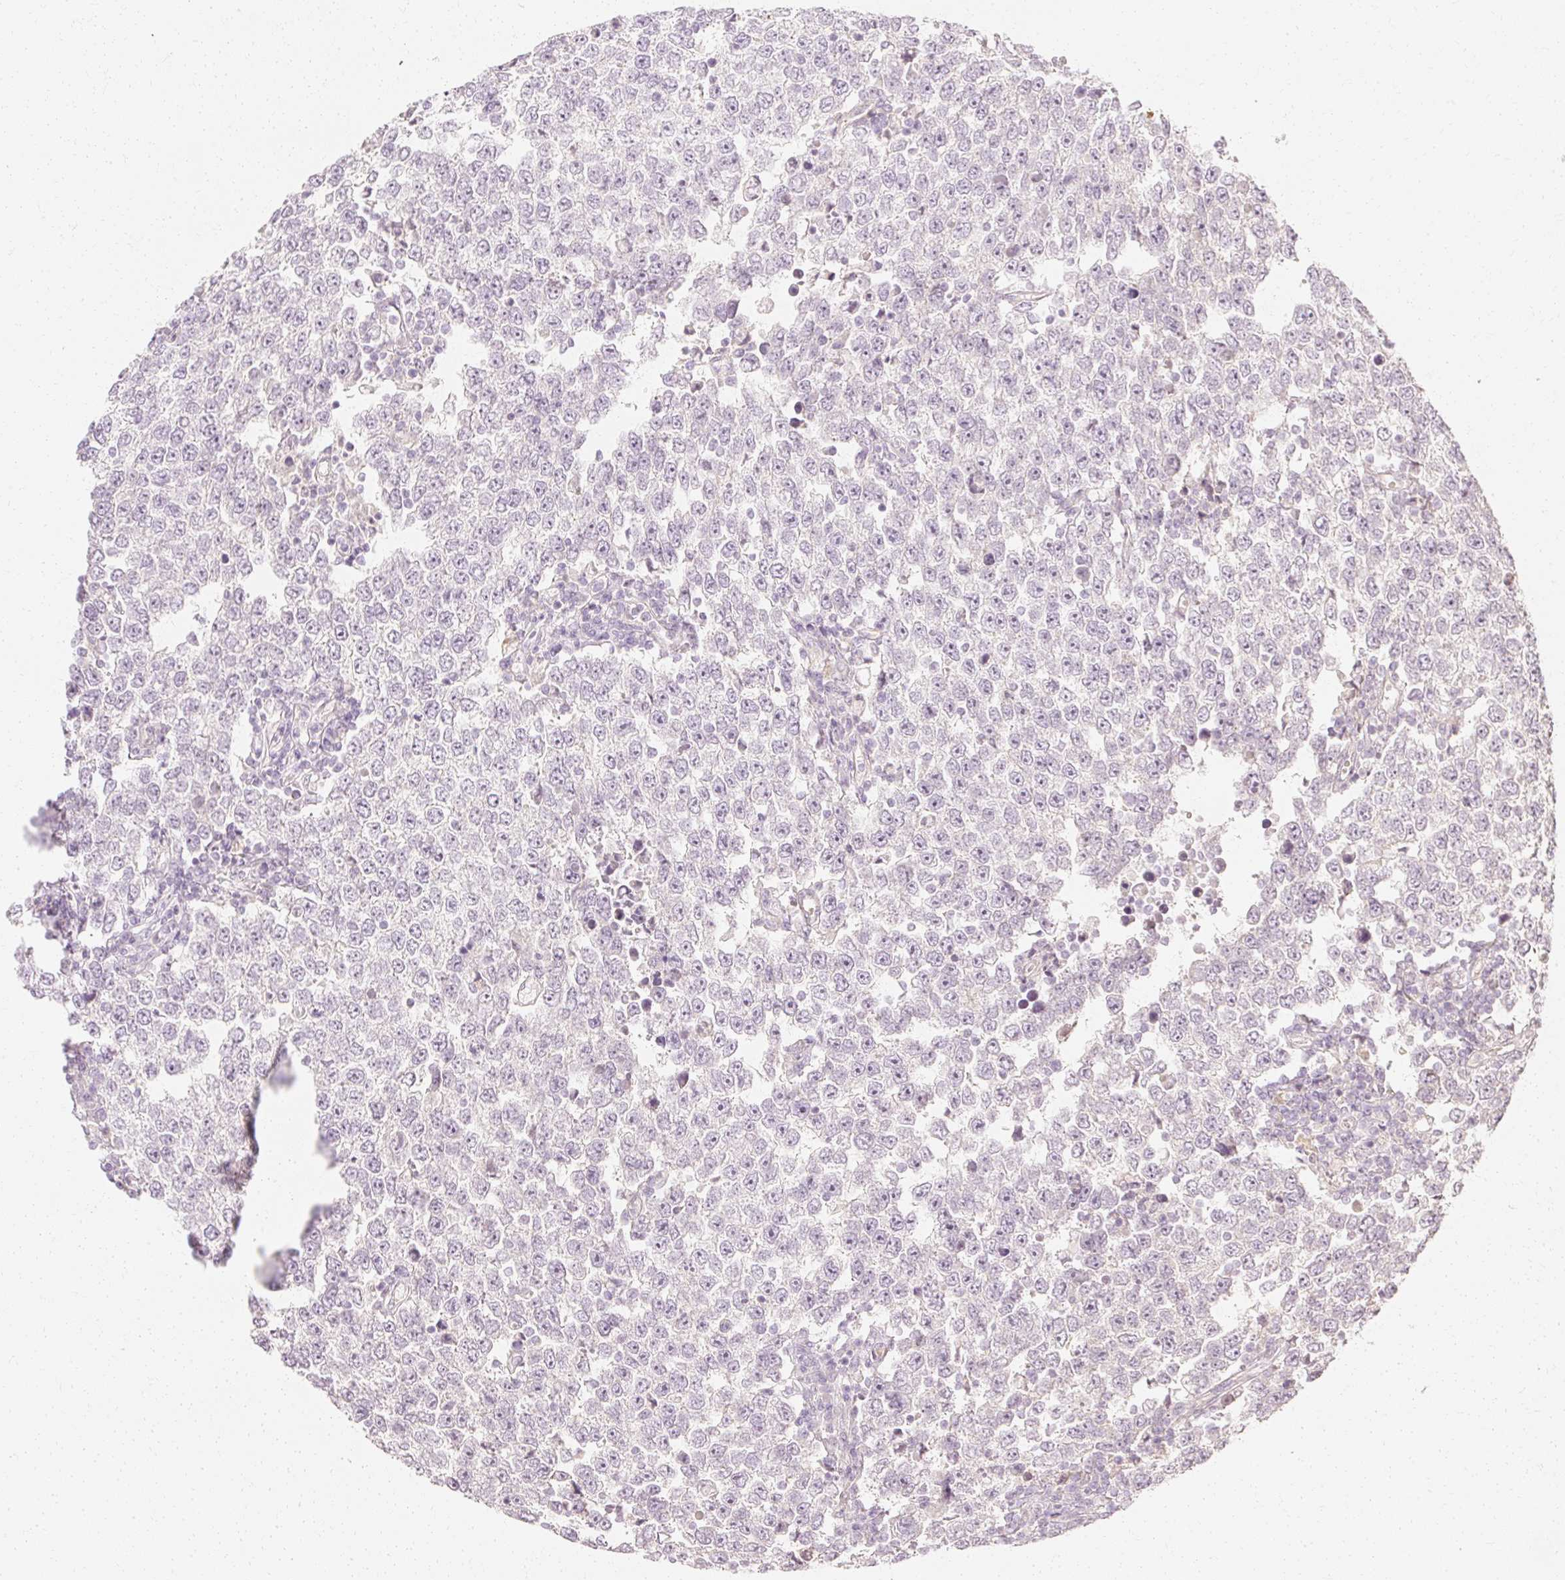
{"staining": {"intensity": "negative", "quantity": "none", "location": "none"}, "tissue": "testis cancer", "cell_type": "Tumor cells", "image_type": "cancer", "snomed": [{"axis": "morphology", "description": "Seminoma, NOS"}, {"axis": "morphology", "description": "Carcinoma, Embryonal, NOS"}, {"axis": "topography", "description": "Testis"}], "caption": "Tumor cells show no significant protein positivity in testis cancer (seminoma).", "gene": "GNAQ", "patient": {"sex": "male", "age": 28}}